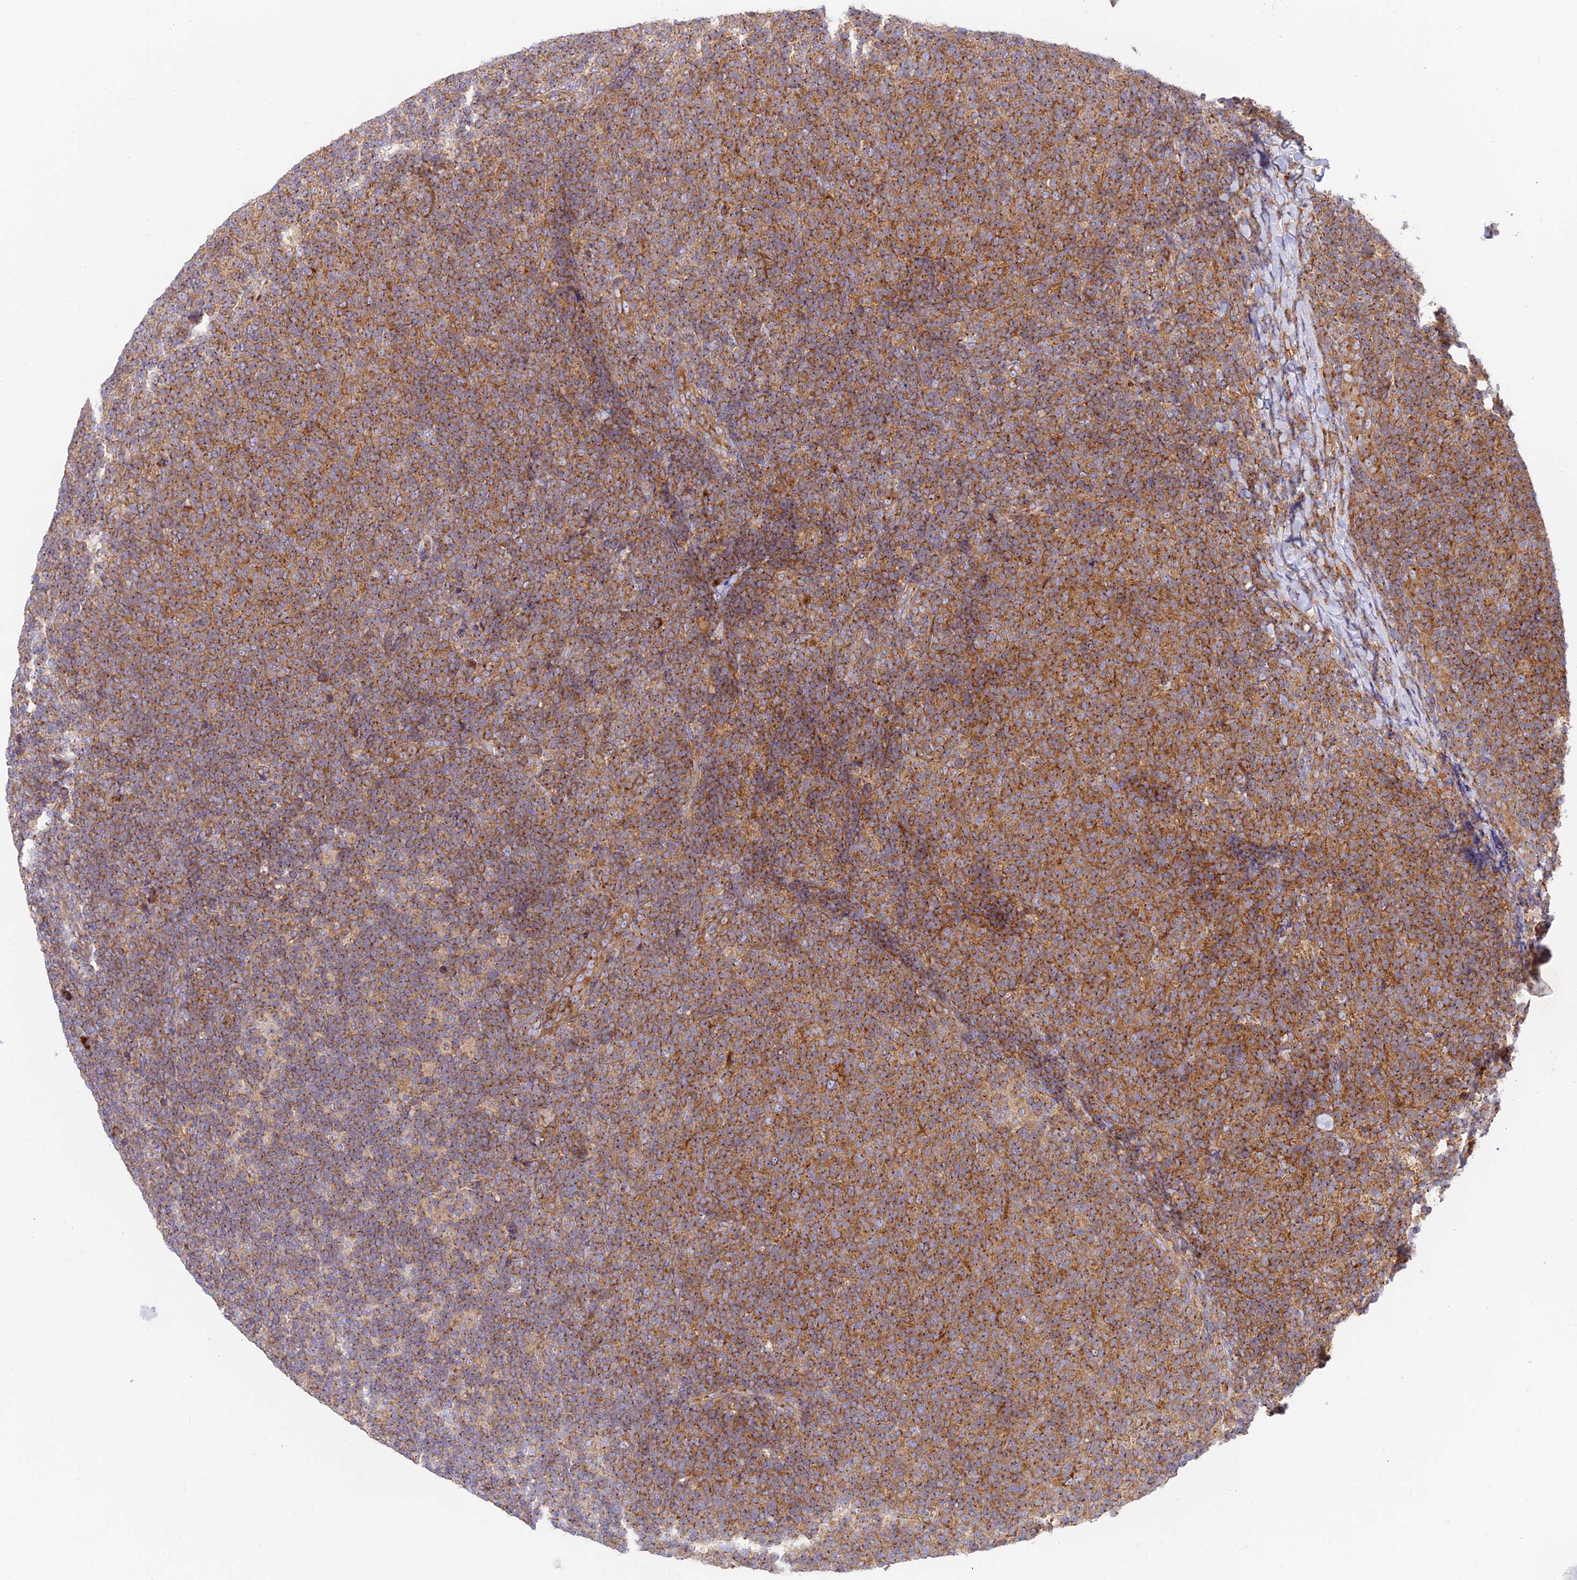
{"staining": {"intensity": "moderate", "quantity": ">75%", "location": "cytoplasmic/membranous"}, "tissue": "lymphoma", "cell_type": "Tumor cells", "image_type": "cancer", "snomed": [{"axis": "morphology", "description": "Malignant lymphoma, non-Hodgkin's type, Low grade"}, {"axis": "topography", "description": "Lymph node"}], "caption": "DAB (3,3'-diaminobenzidine) immunohistochemical staining of human malignant lymphoma, non-Hodgkin's type (low-grade) displays moderate cytoplasmic/membranous protein positivity in about >75% of tumor cells.", "gene": "GOLGA3", "patient": {"sex": "male", "age": 66}}